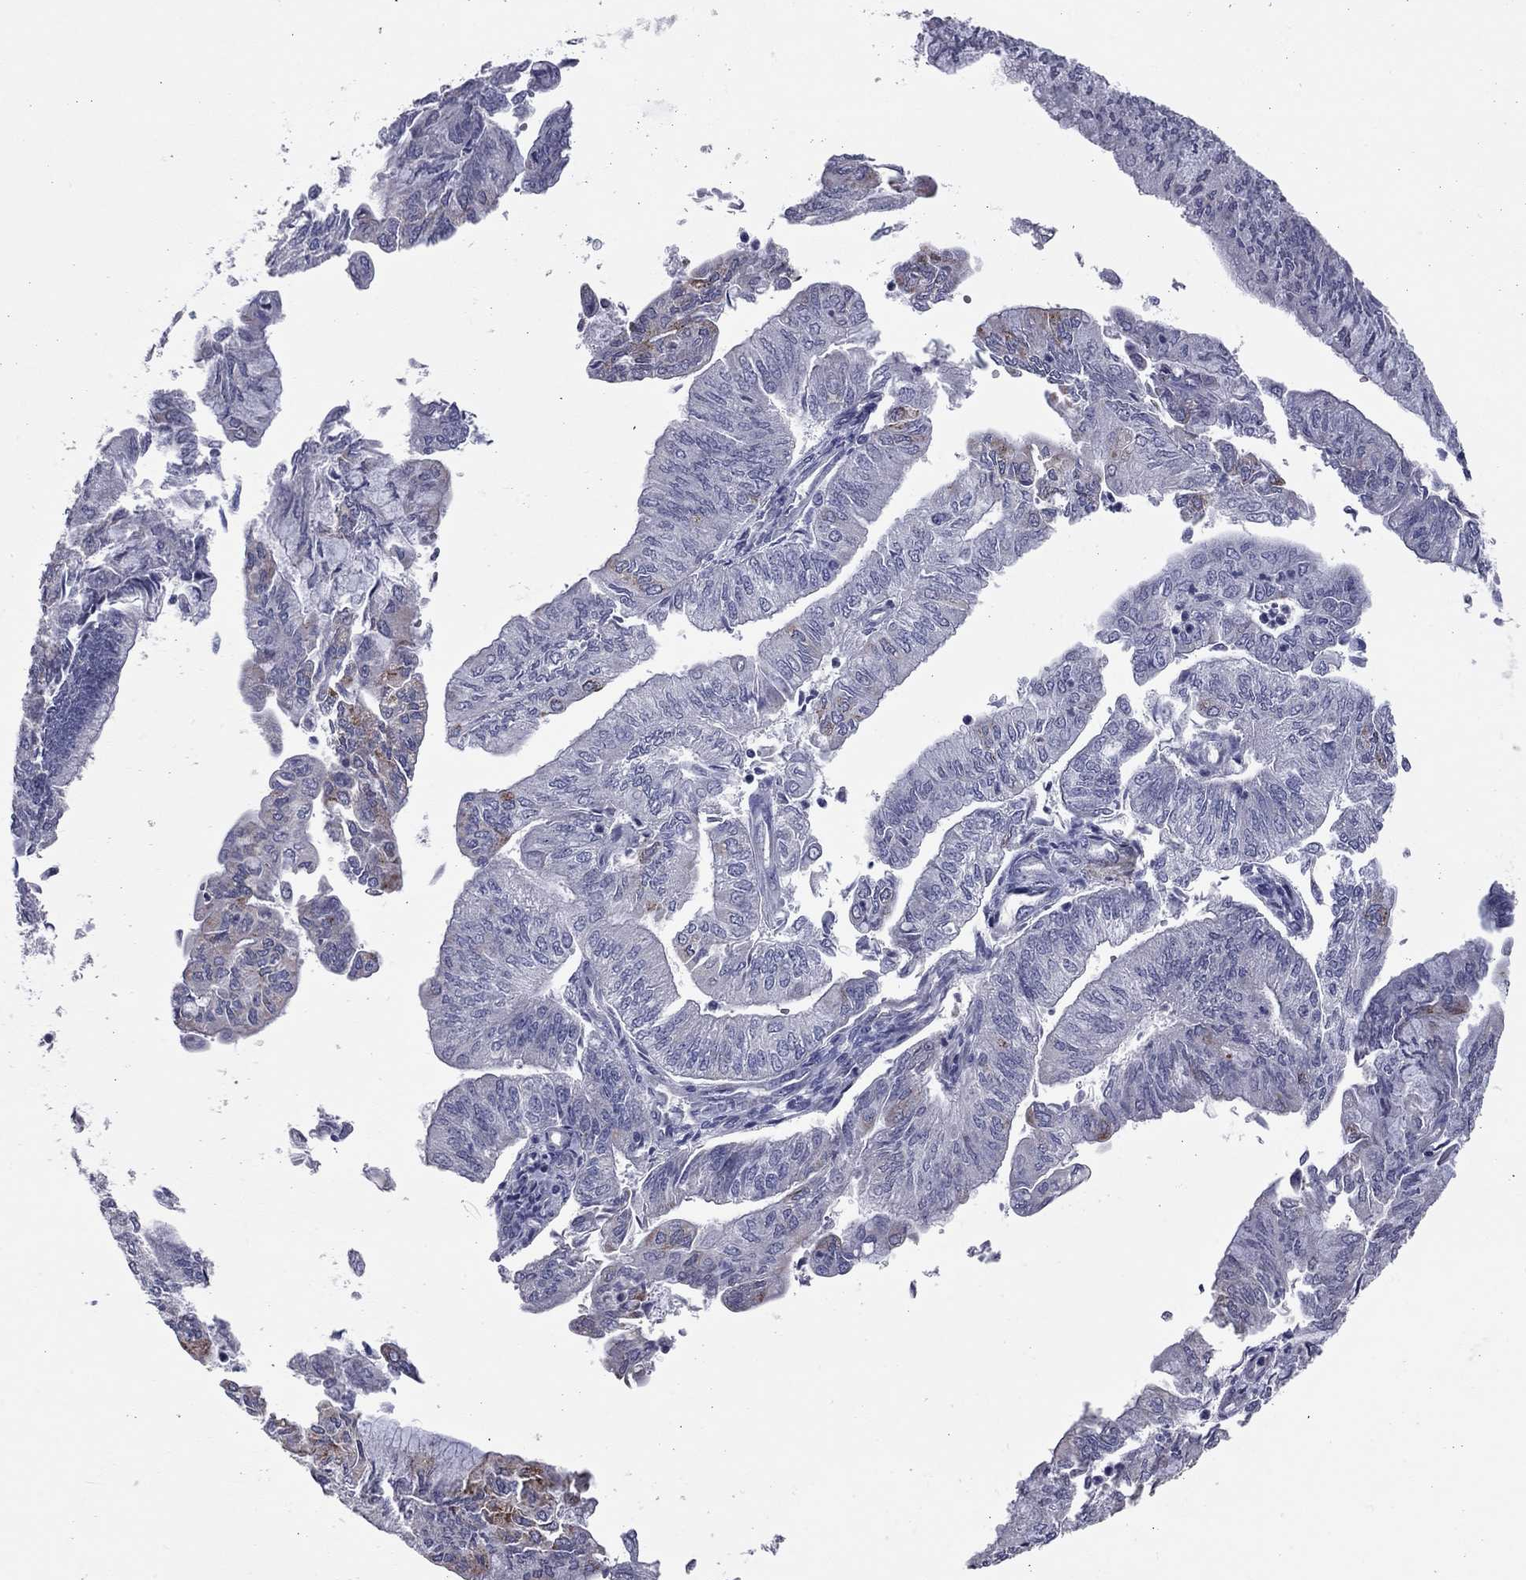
{"staining": {"intensity": "strong", "quantity": "<25%", "location": "cytoplasmic/membranous"}, "tissue": "endometrial cancer", "cell_type": "Tumor cells", "image_type": "cancer", "snomed": [{"axis": "morphology", "description": "Adenocarcinoma, NOS"}, {"axis": "topography", "description": "Endometrium"}], "caption": "A medium amount of strong cytoplasmic/membranous staining is appreciated in approximately <25% of tumor cells in adenocarcinoma (endometrial) tissue. The protein of interest is stained brown, and the nuclei are stained in blue (DAB (3,3'-diaminobenzidine) IHC with brightfield microscopy, high magnification).", "gene": "SHOC2", "patient": {"sex": "female", "age": 59}}